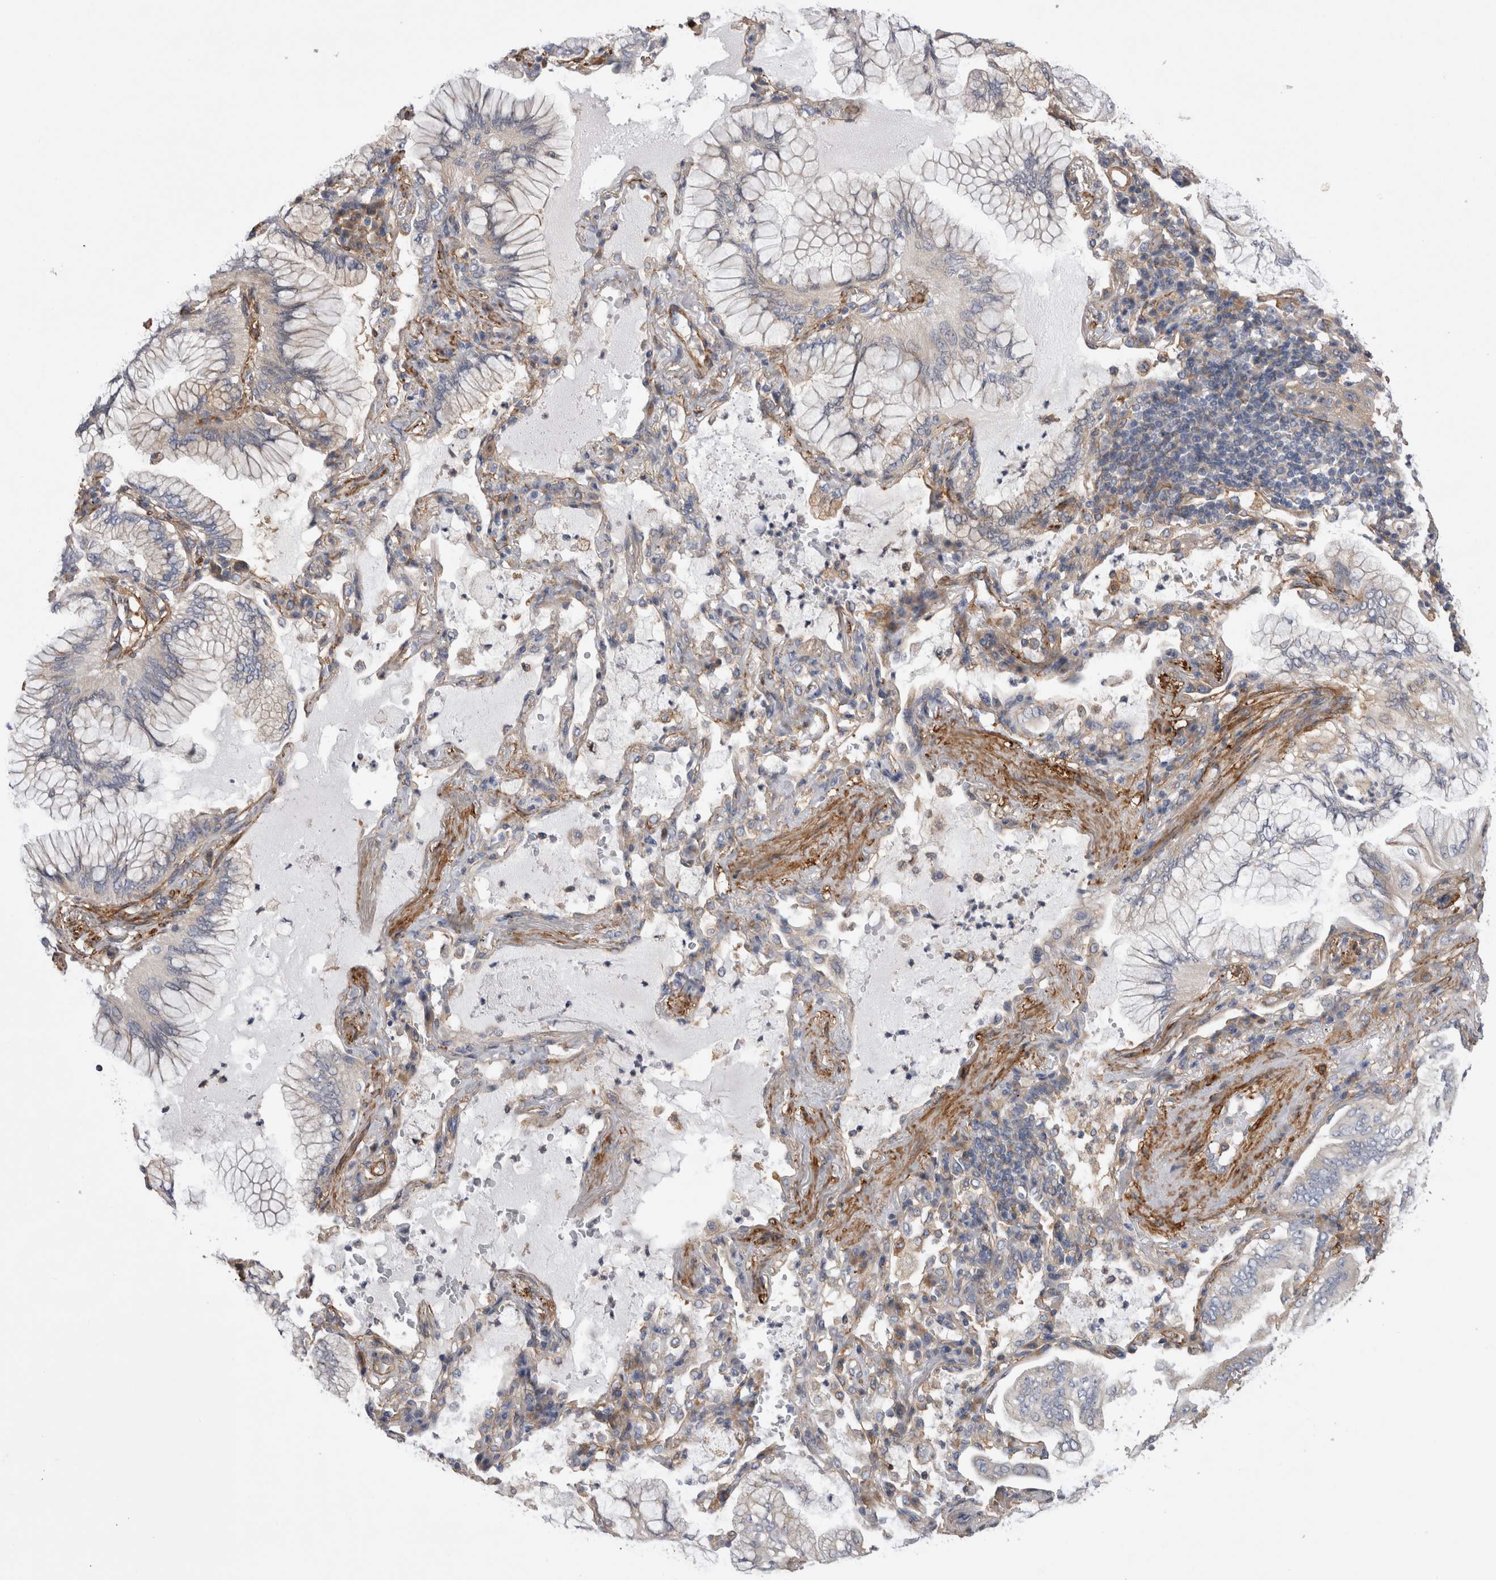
{"staining": {"intensity": "weak", "quantity": "<25%", "location": "cytoplasmic/membranous"}, "tissue": "lung cancer", "cell_type": "Tumor cells", "image_type": "cancer", "snomed": [{"axis": "morphology", "description": "Adenocarcinoma, NOS"}, {"axis": "topography", "description": "Lung"}], "caption": "Immunohistochemical staining of lung adenocarcinoma shows no significant positivity in tumor cells.", "gene": "EPRS1", "patient": {"sex": "female", "age": 70}}